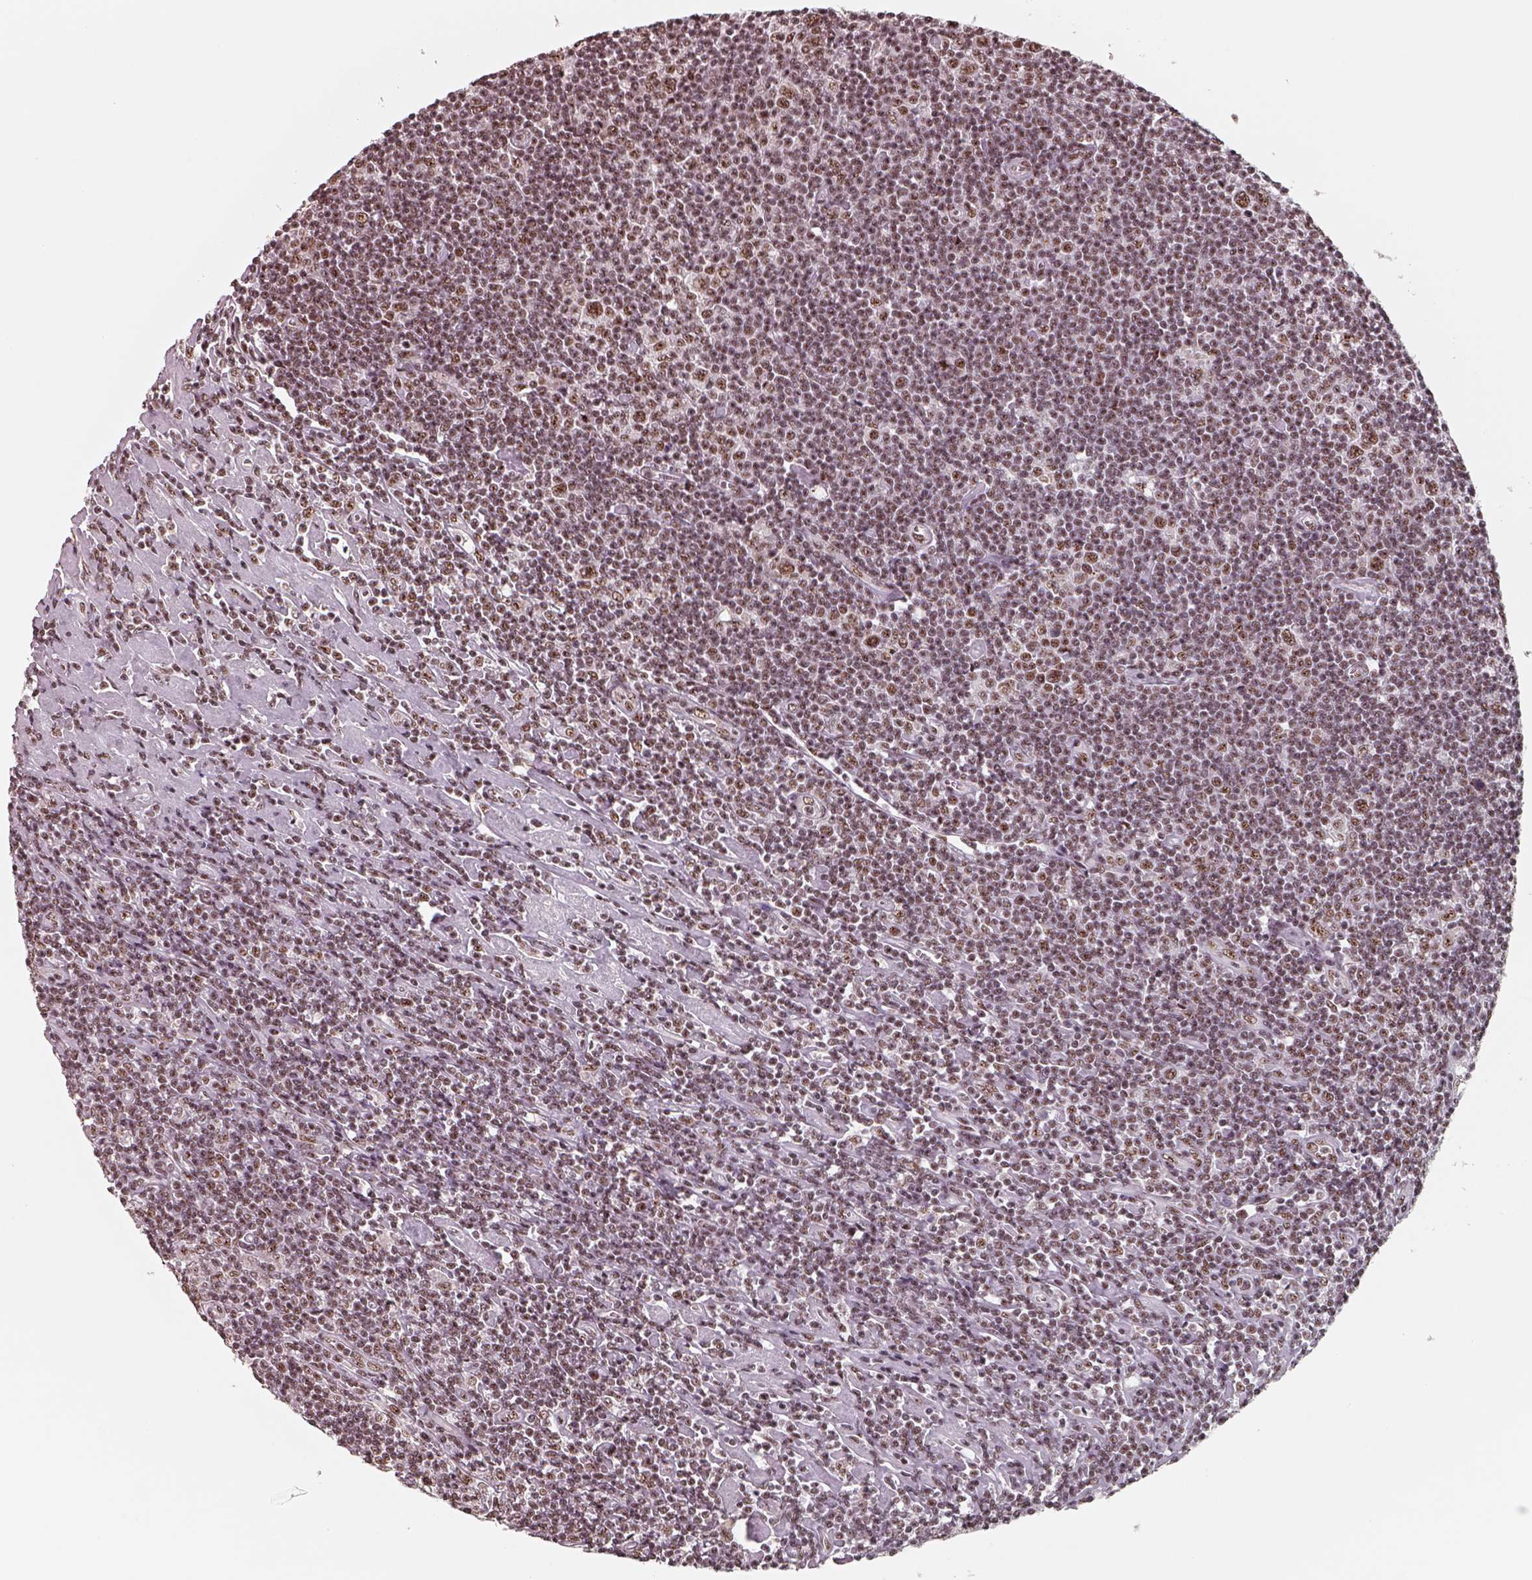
{"staining": {"intensity": "moderate", "quantity": ">75%", "location": "nuclear"}, "tissue": "lymphoma", "cell_type": "Tumor cells", "image_type": "cancer", "snomed": [{"axis": "morphology", "description": "Hodgkin's disease, NOS"}, {"axis": "topography", "description": "Lymph node"}], "caption": "Hodgkin's disease stained with immunohistochemistry (IHC) shows moderate nuclear staining in about >75% of tumor cells.", "gene": "ATXN7L3", "patient": {"sex": "male", "age": 40}}